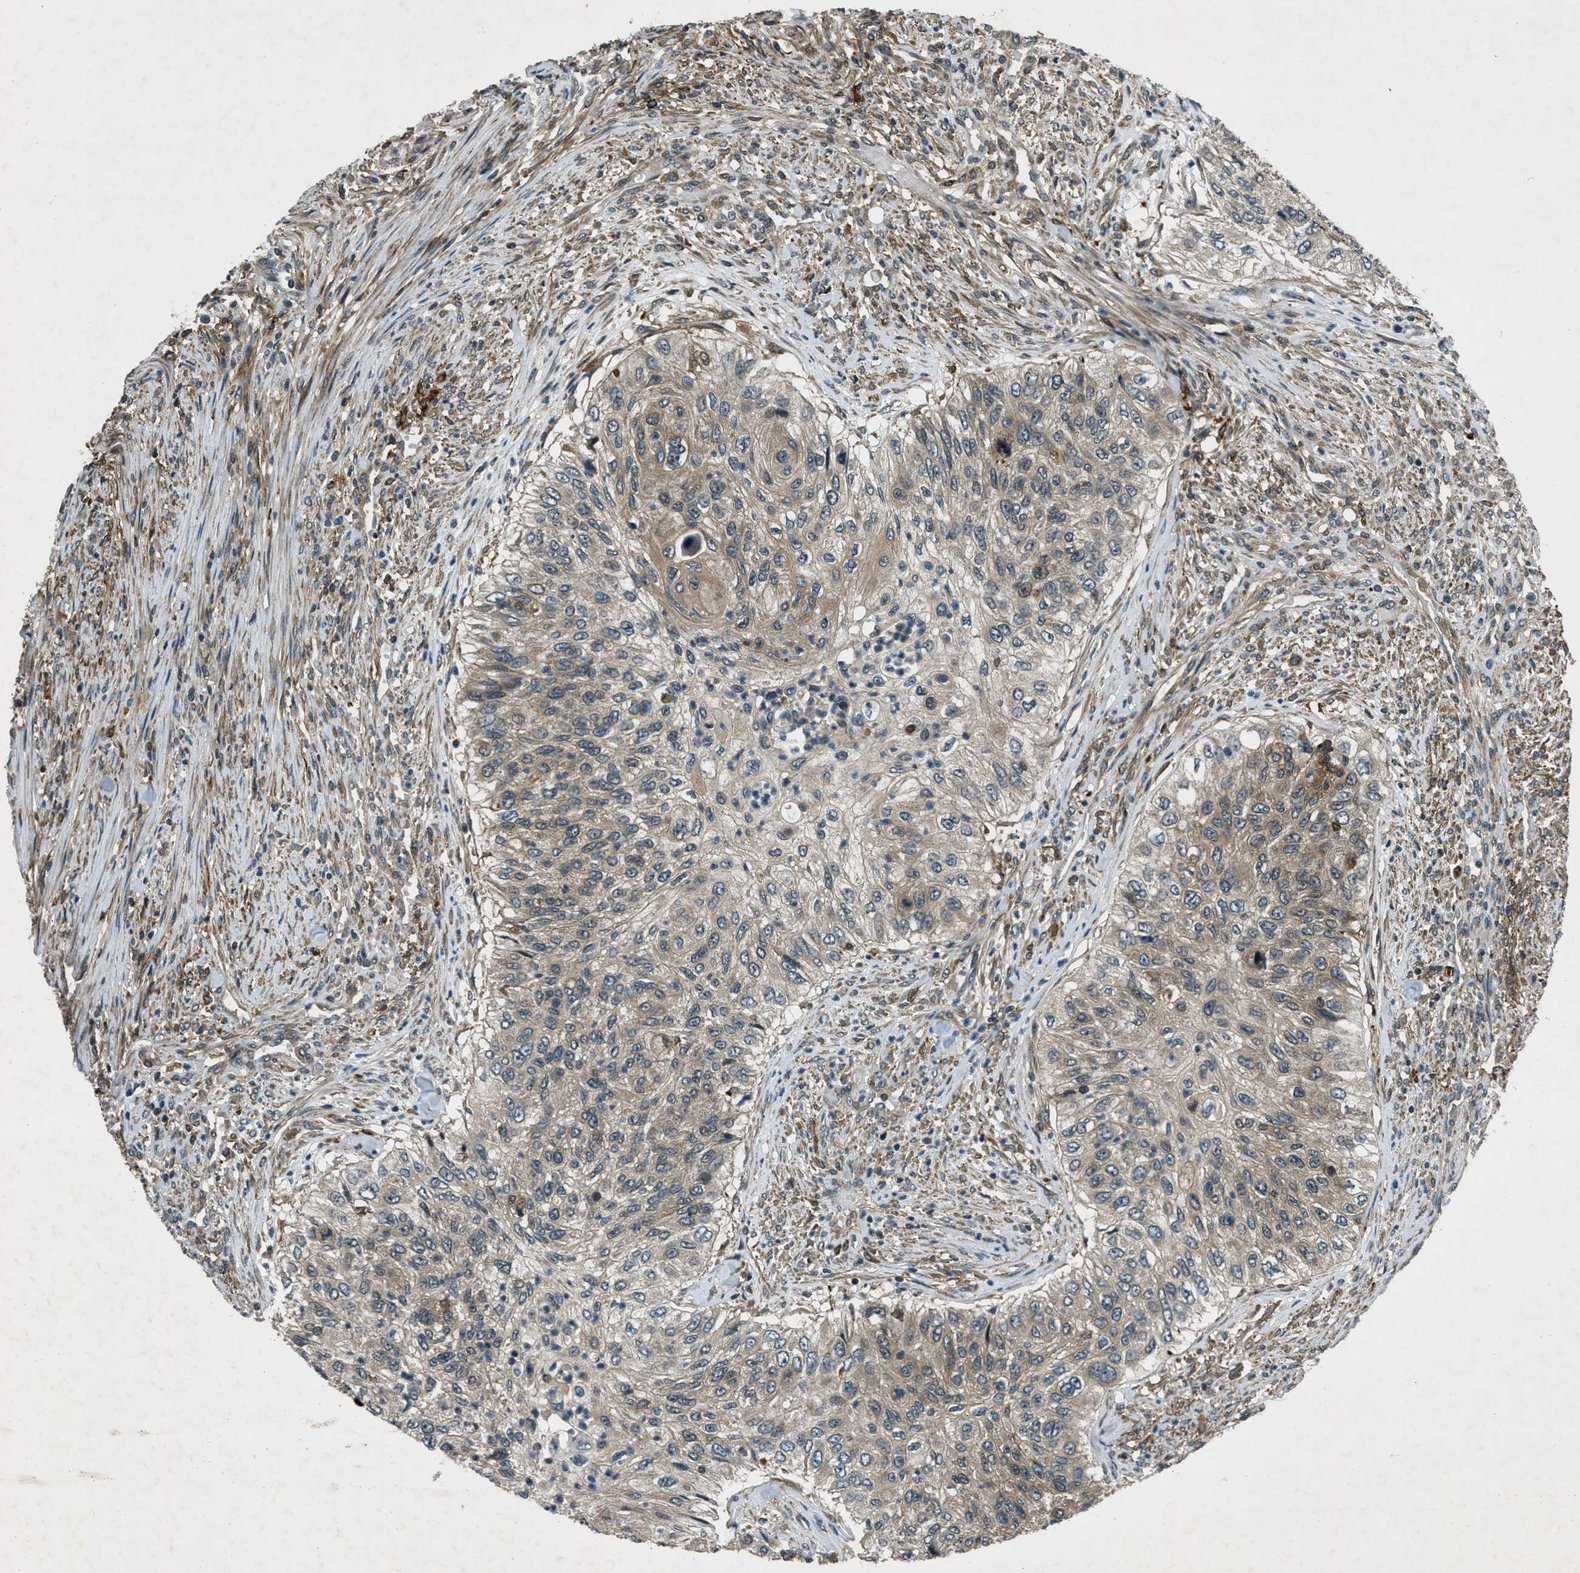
{"staining": {"intensity": "weak", "quantity": ">75%", "location": "cytoplasmic/membranous"}, "tissue": "urothelial cancer", "cell_type": "Tumor cells", "image_type": "cancer", "snomed": [{"axis": "morphology", "description": "Urothelial carcinoma, High grade"}, {"axis": "topography", "description": "Urinary bladder"}], "caption": "Immunohistochemical staining of urothelial cancer exhibits low levels of weak cytoplasmic/membranous expression in about >75% of tumor cells.", "gene": "EPSTI1", "patient": {"sex": "female", "age": 60}}